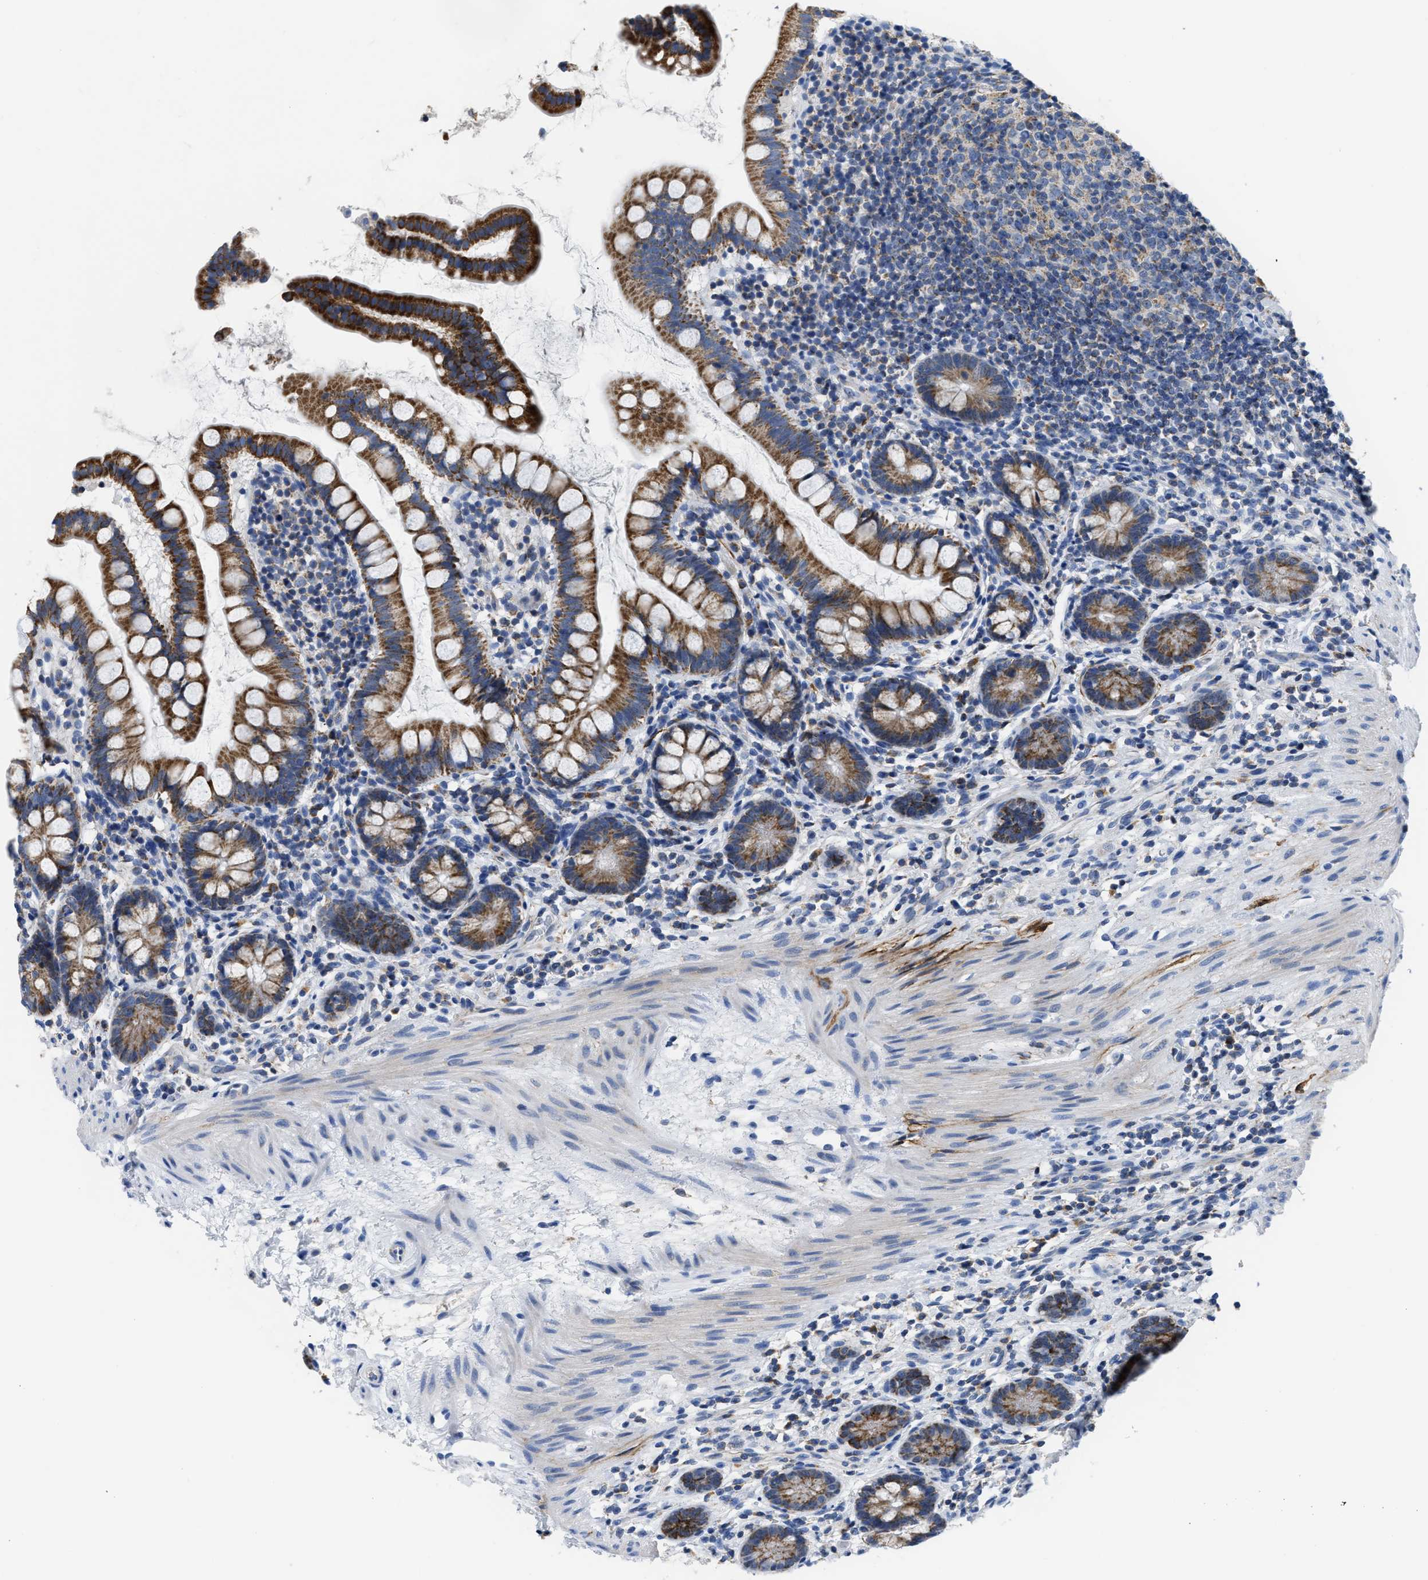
{"staining": {"intensity": "strong", "quantity": "25%-75%", "location": "cytoplasmic/membranous"}, "tissue": "small intestine", "cell_type": "Glandular cells", "image_type": "normal", "snomed": [{"axis": "morphology", "description": "Normal tissue, NOS"}, {"axis": "topography", "description": "Small intestine"}], "caption": "Small intestine stained with immunohistochemistry exhibits strong cytoplasmic/membranous staining in approximately 25%-75% of glandular cells. Nuclei are stained in blue.", "gene": "ETFA", "patient": {"sex": "female", "age": 84}}